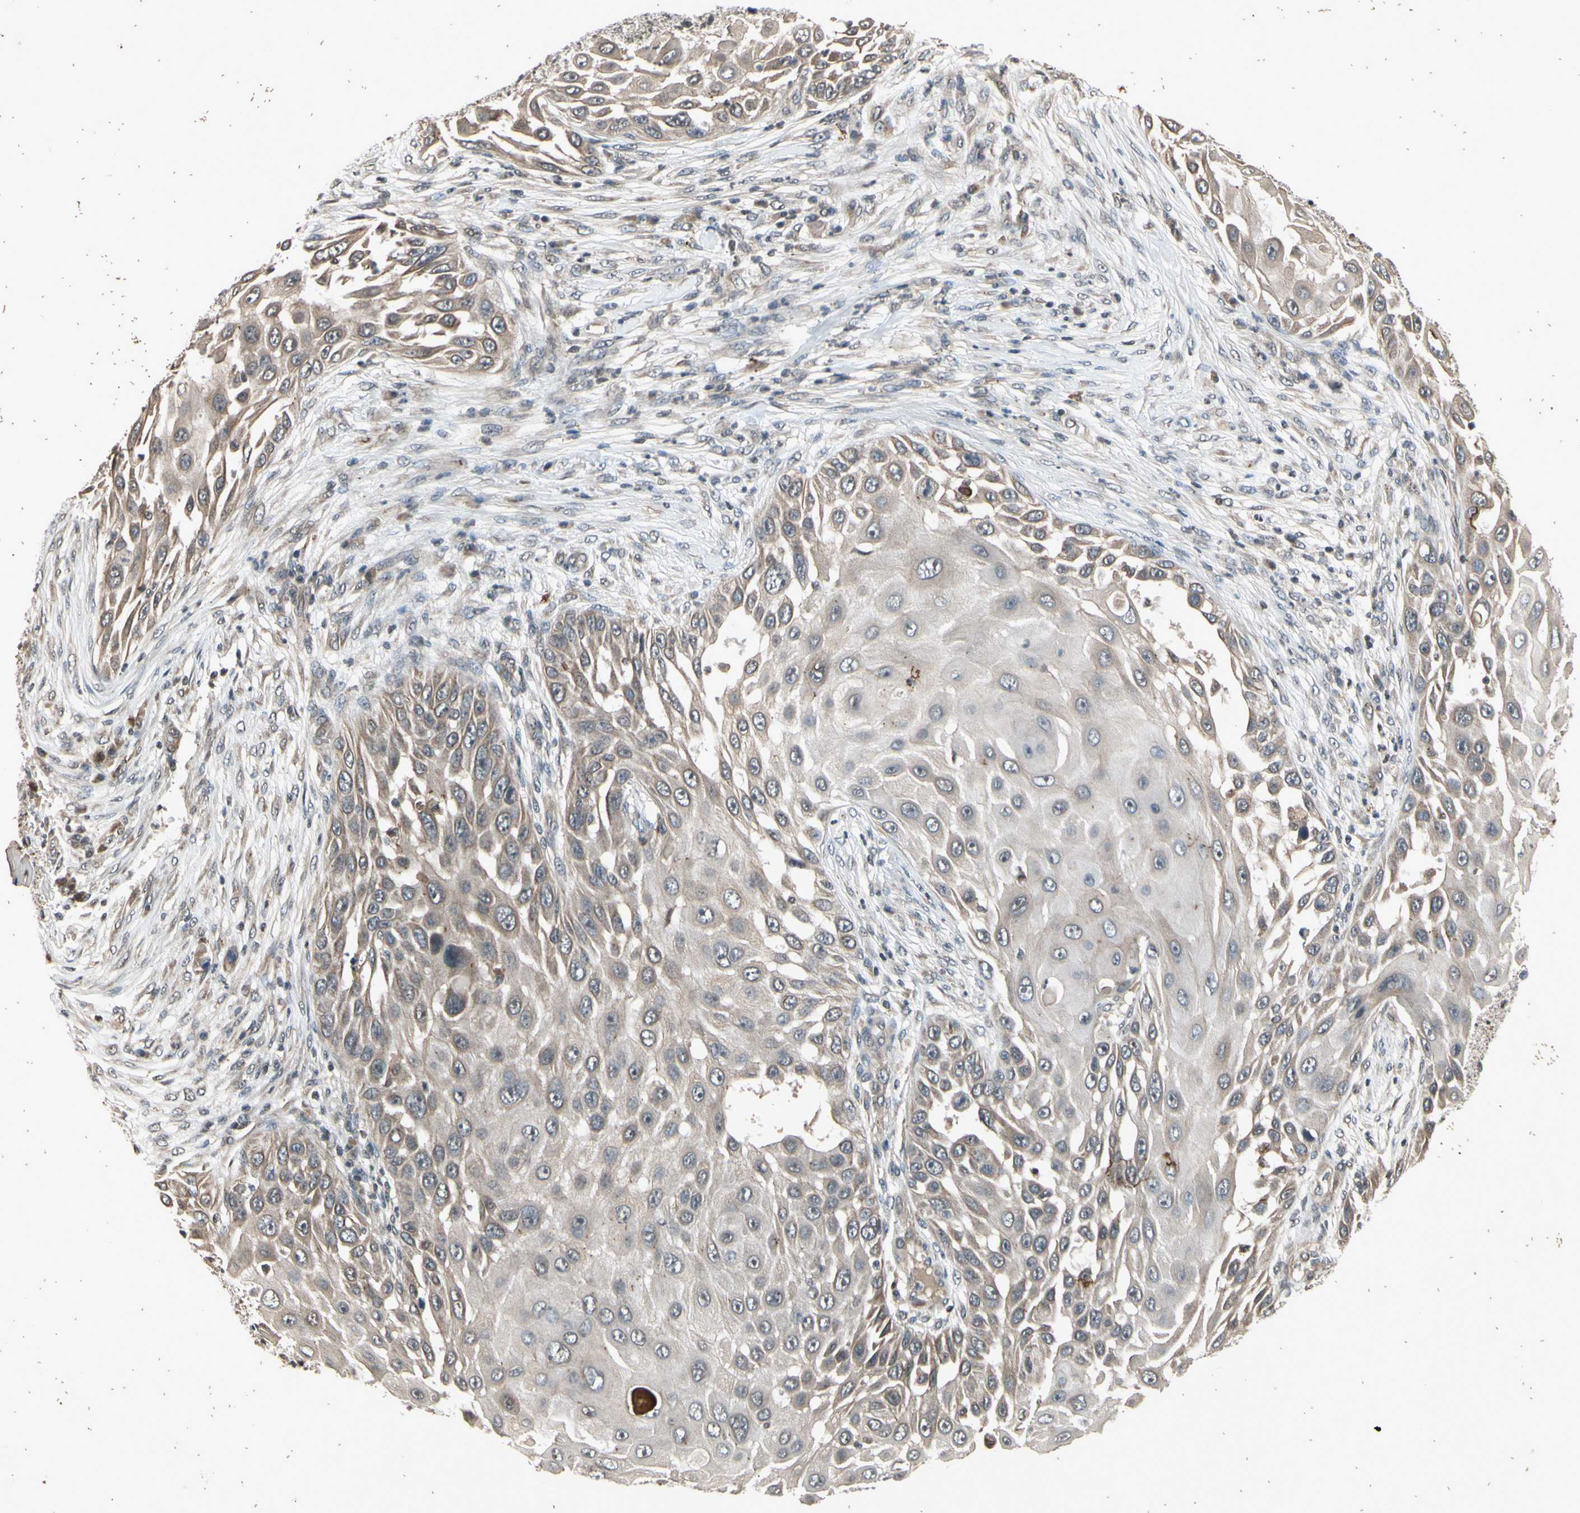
{"staining": {"intensity": "weak", "quantity": "25%-75%", "location": "cytoplasmic/membranous"}, "tissue": "skin cancer", "cell_type": "Tumor cells", "image_type": "cancer", "snomed": [{"axis": "morphology", "description": "Squamous cell carcinoma, NOS"}, {"axis": "topography", "description": "Skin"}], "caption": "Skin cancer (squamous cell carcinoma) stained with immunohistochemistry (IHC) exhibits weak cytoplasmic/membranous staining in about 25%-75% of tumor cells.", "gene": "EFNB2", "patient": {"sex": "female", "age": 44}}